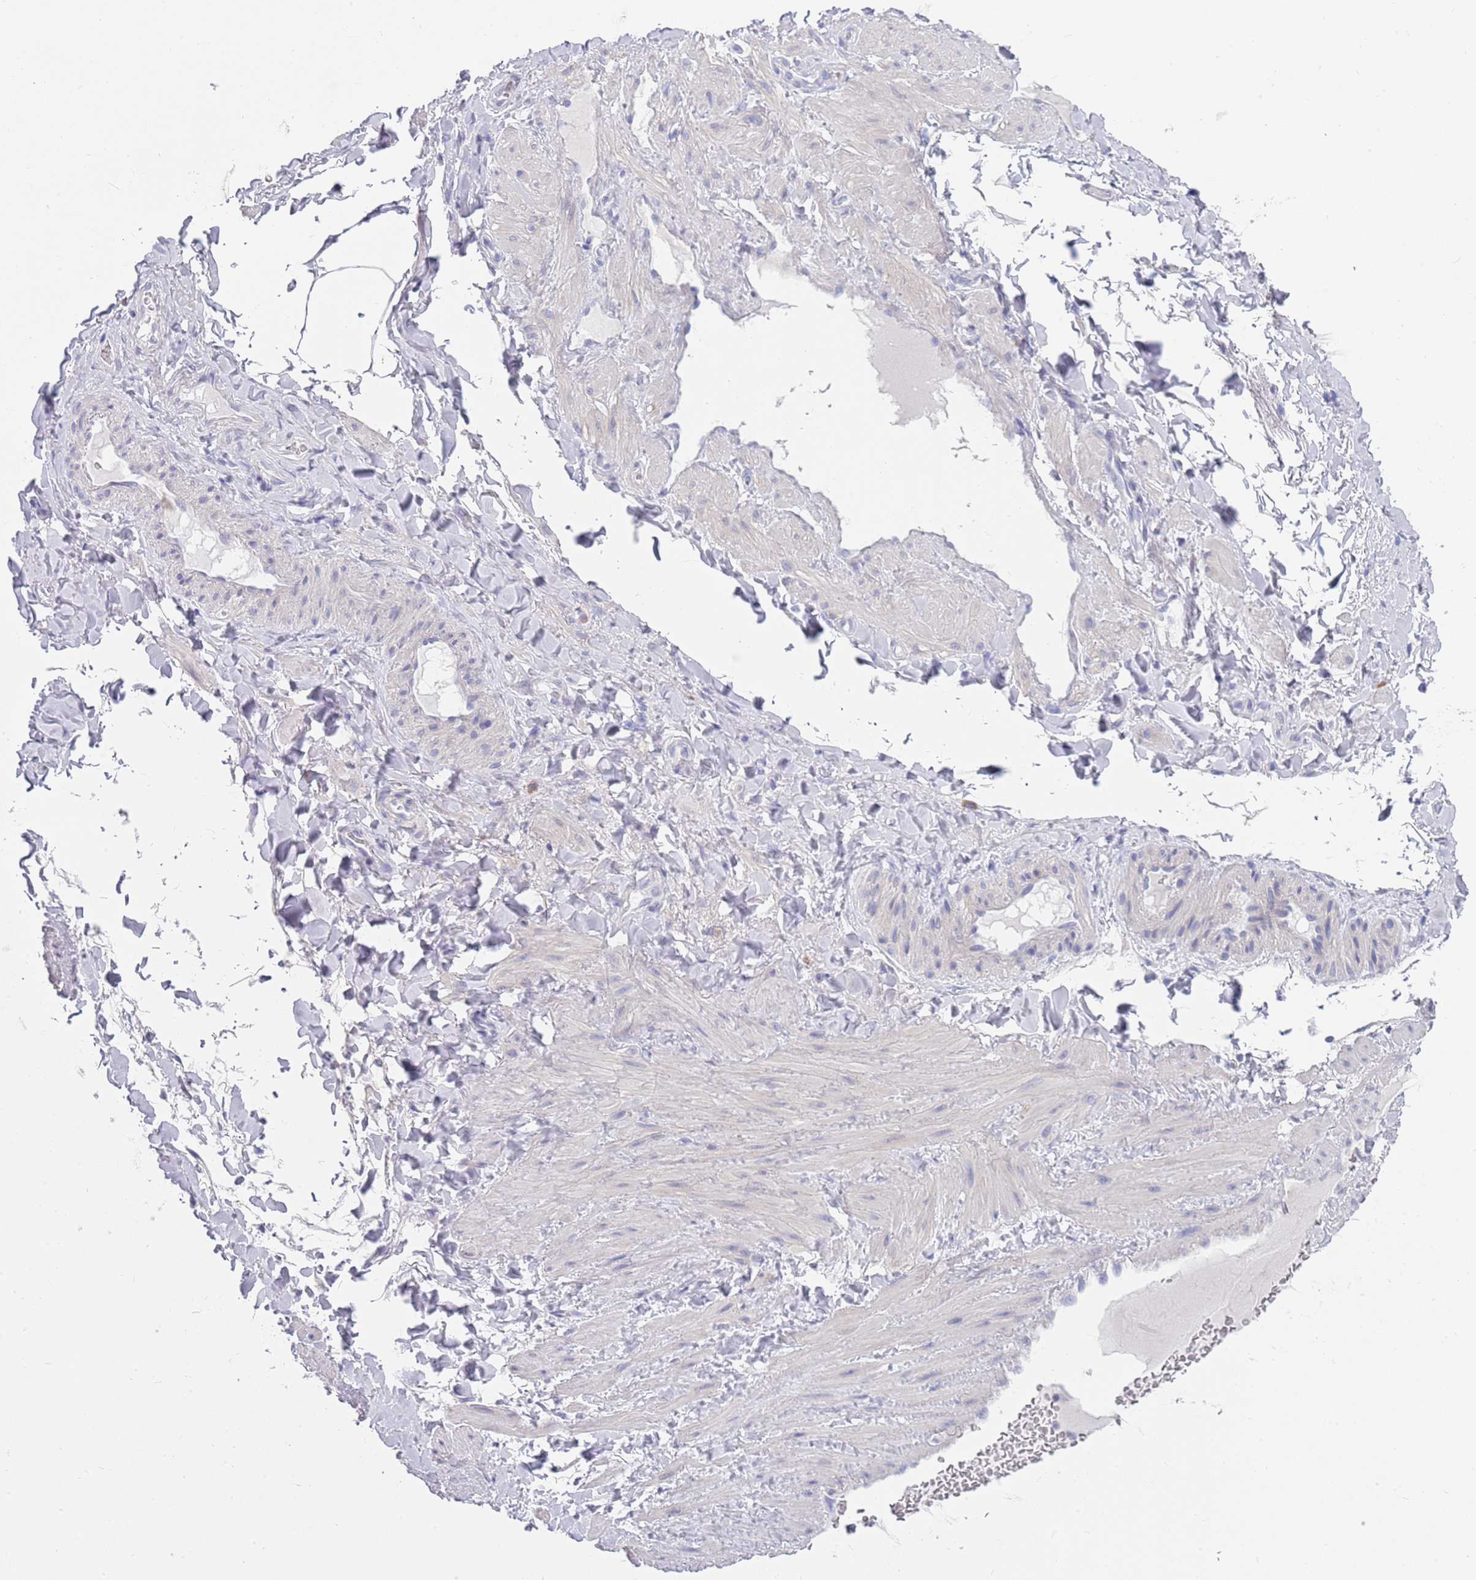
{"staining": {"intensity": "negative", "quantity": "none", "location": "none"}, "tissue": "adipose tissue", "cell_type": "Adipocytes", "image_type": "normal", "snomed": [{"axis": "morphology", "description": "Normal tissue, NOS"}, {"axis": "topography", "description": "Soft tissue"}, {"axis": "topography", "description": "Vascular tissue"}], "caption": "Immunohistochemistry (IHC) micrograph of normal adipose tissue: human adipose tissue stained with DAB (3,3'-diaminobenzidine) exhibits no significant protein positivity in adipocytes. Brightfield microscopy of IHC stained with DAB (3,3'-diaminobenzidine) (brown) and hematoxylin (blue), captured at high magnification.", "gene": "CPXM2", "patient": {"sex": "male", "age": 54}}